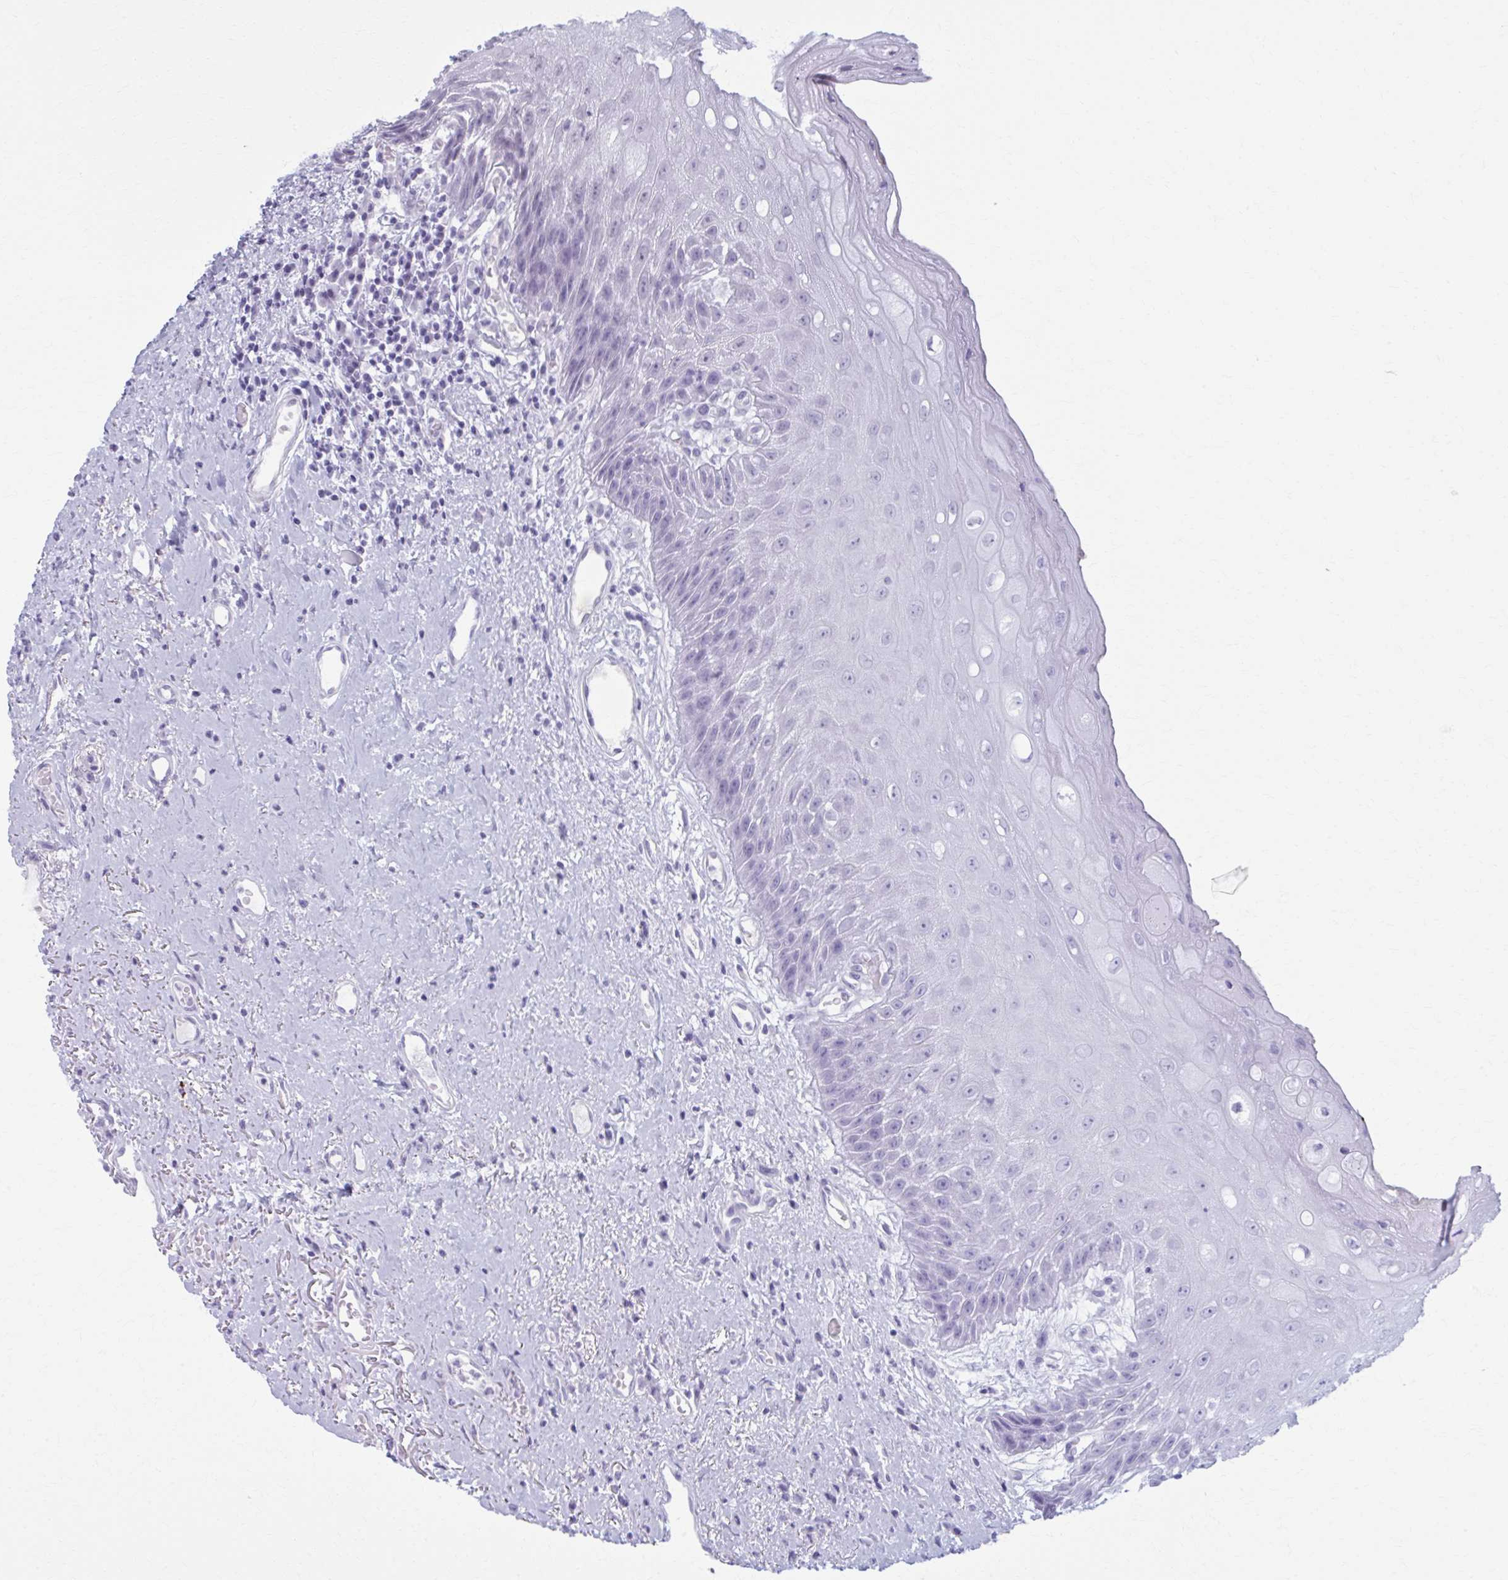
{"staining": {"intensity": "negative", "quantity": "none", "location": "none"}, "tissue": "oral mucosa", "cell_type": "Squamous epithelial cells", "image_type": "normal", "snomed": [{"axis": "morphology", "description": "Normal tissue, NOS"}, {"axis": "morphology", "description": "Squamous cell carcinoma, NOS"}, {"axis": "topography", "description": "Oral tissue"}, {"axis": "topography", "description": "Peripheral nerve tissue"}, {"axis": "topography", "description": "Head-Neck"}], "caption": "A photomicrograph of oral mucosa stained for a protein shows no brown staining in squamous epithelial cells. (Immunohistochemistry (ihc), brightfield microscopy, high magnification).", "gene": "NUMBL", "patient": {"sex": "female", "age": 59}}